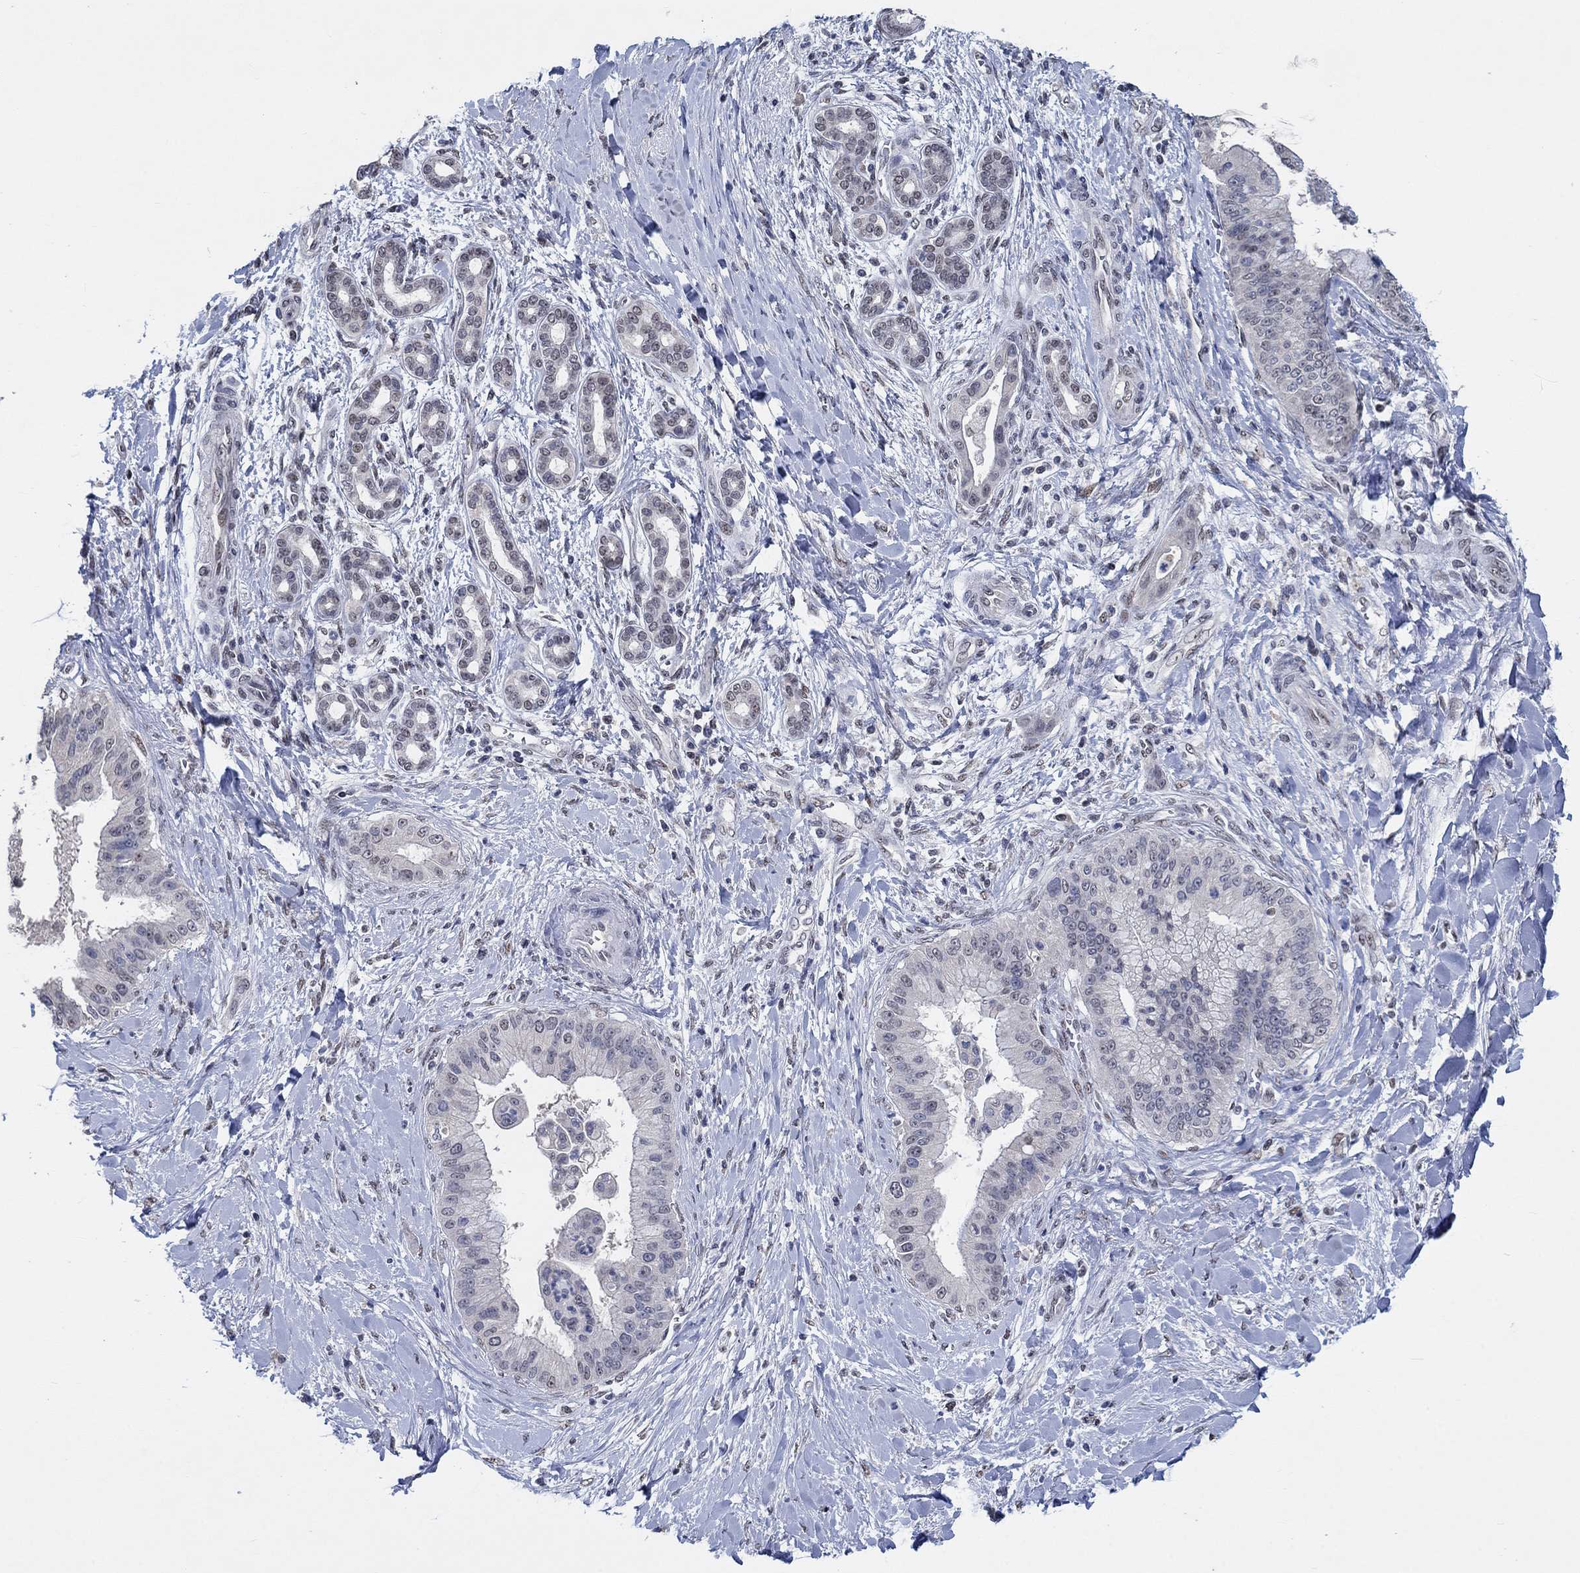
{"staining": {"intensity": "strong", "quantity": "<25%", "location": "nuclear"}, "tissue": "liver cancer", "cell_type": "Tumor cells", "image_type": "cancer", "snomed": [{"axis": "morphology", "description": "Cholangiocarcinoma"}, {"axis": "topography", "description": "Liver"}], "caption": "This image shows IHC staining of liver cholangiocarcinoma, with medium strong nuclear expression in about <25% of tumor cells.", "gene": "HTN1", "patient": {"sex": "female", "age": 54}}